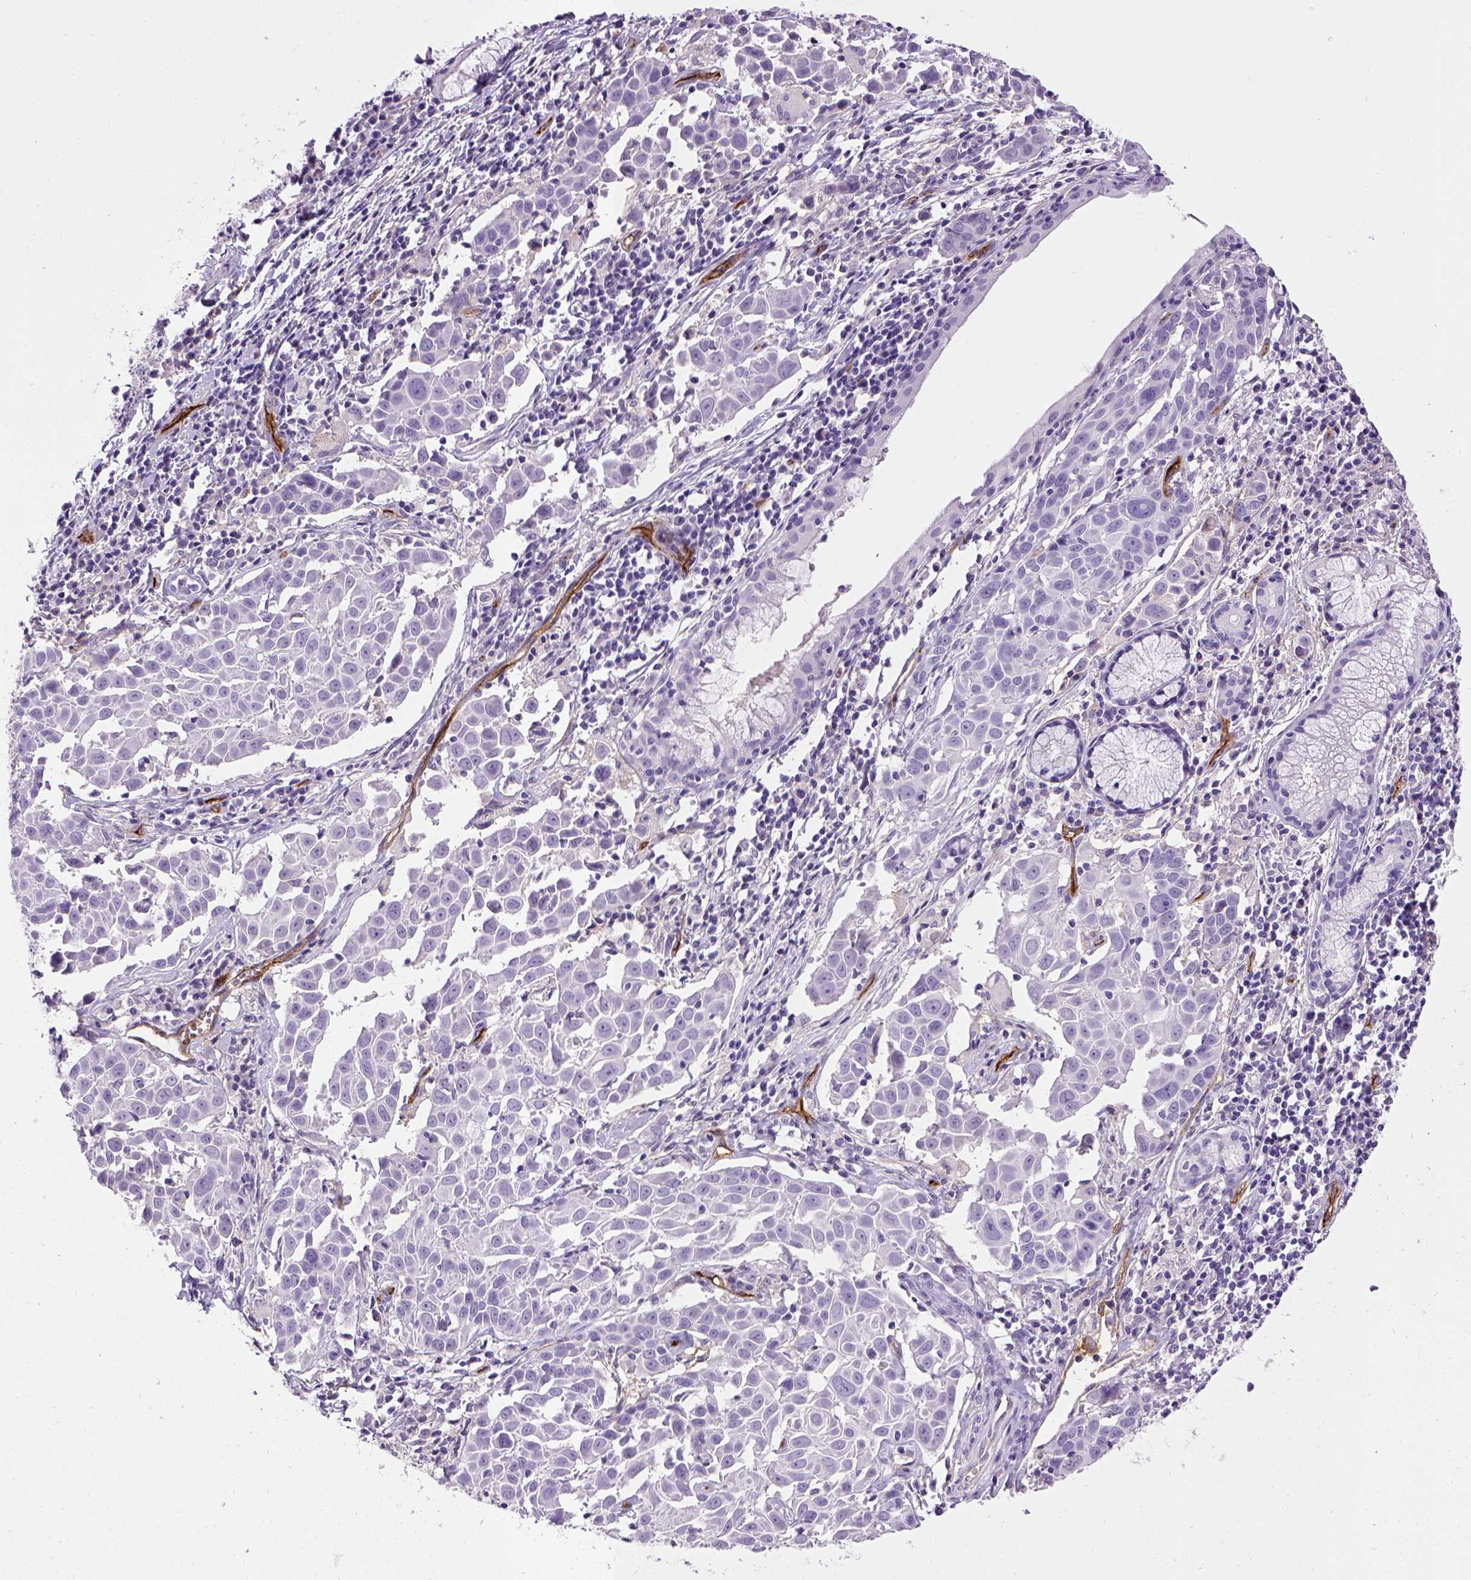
{"staining": {"intensity": "negative", "quantity": "none", "location": "none"}, "tissue": "lung cancer", "cell_type": "Tumor cells", "image_type": "cancer", "snomed": [{"axis": "morphology", "description": "Squamous cell carcinoma, NOS"}, {"axis": "topography", "description": "Lung"}], "caption": "This is a micrograph of immunohistochemistry (IHC) staining of lung cancer (squamous cell carcinoma), which shows no staining in tumor cells. (IHC, brightfield microscopy, high magnification).", "gene": "ENG", "patient": {"sex": "male", "age": 57}}